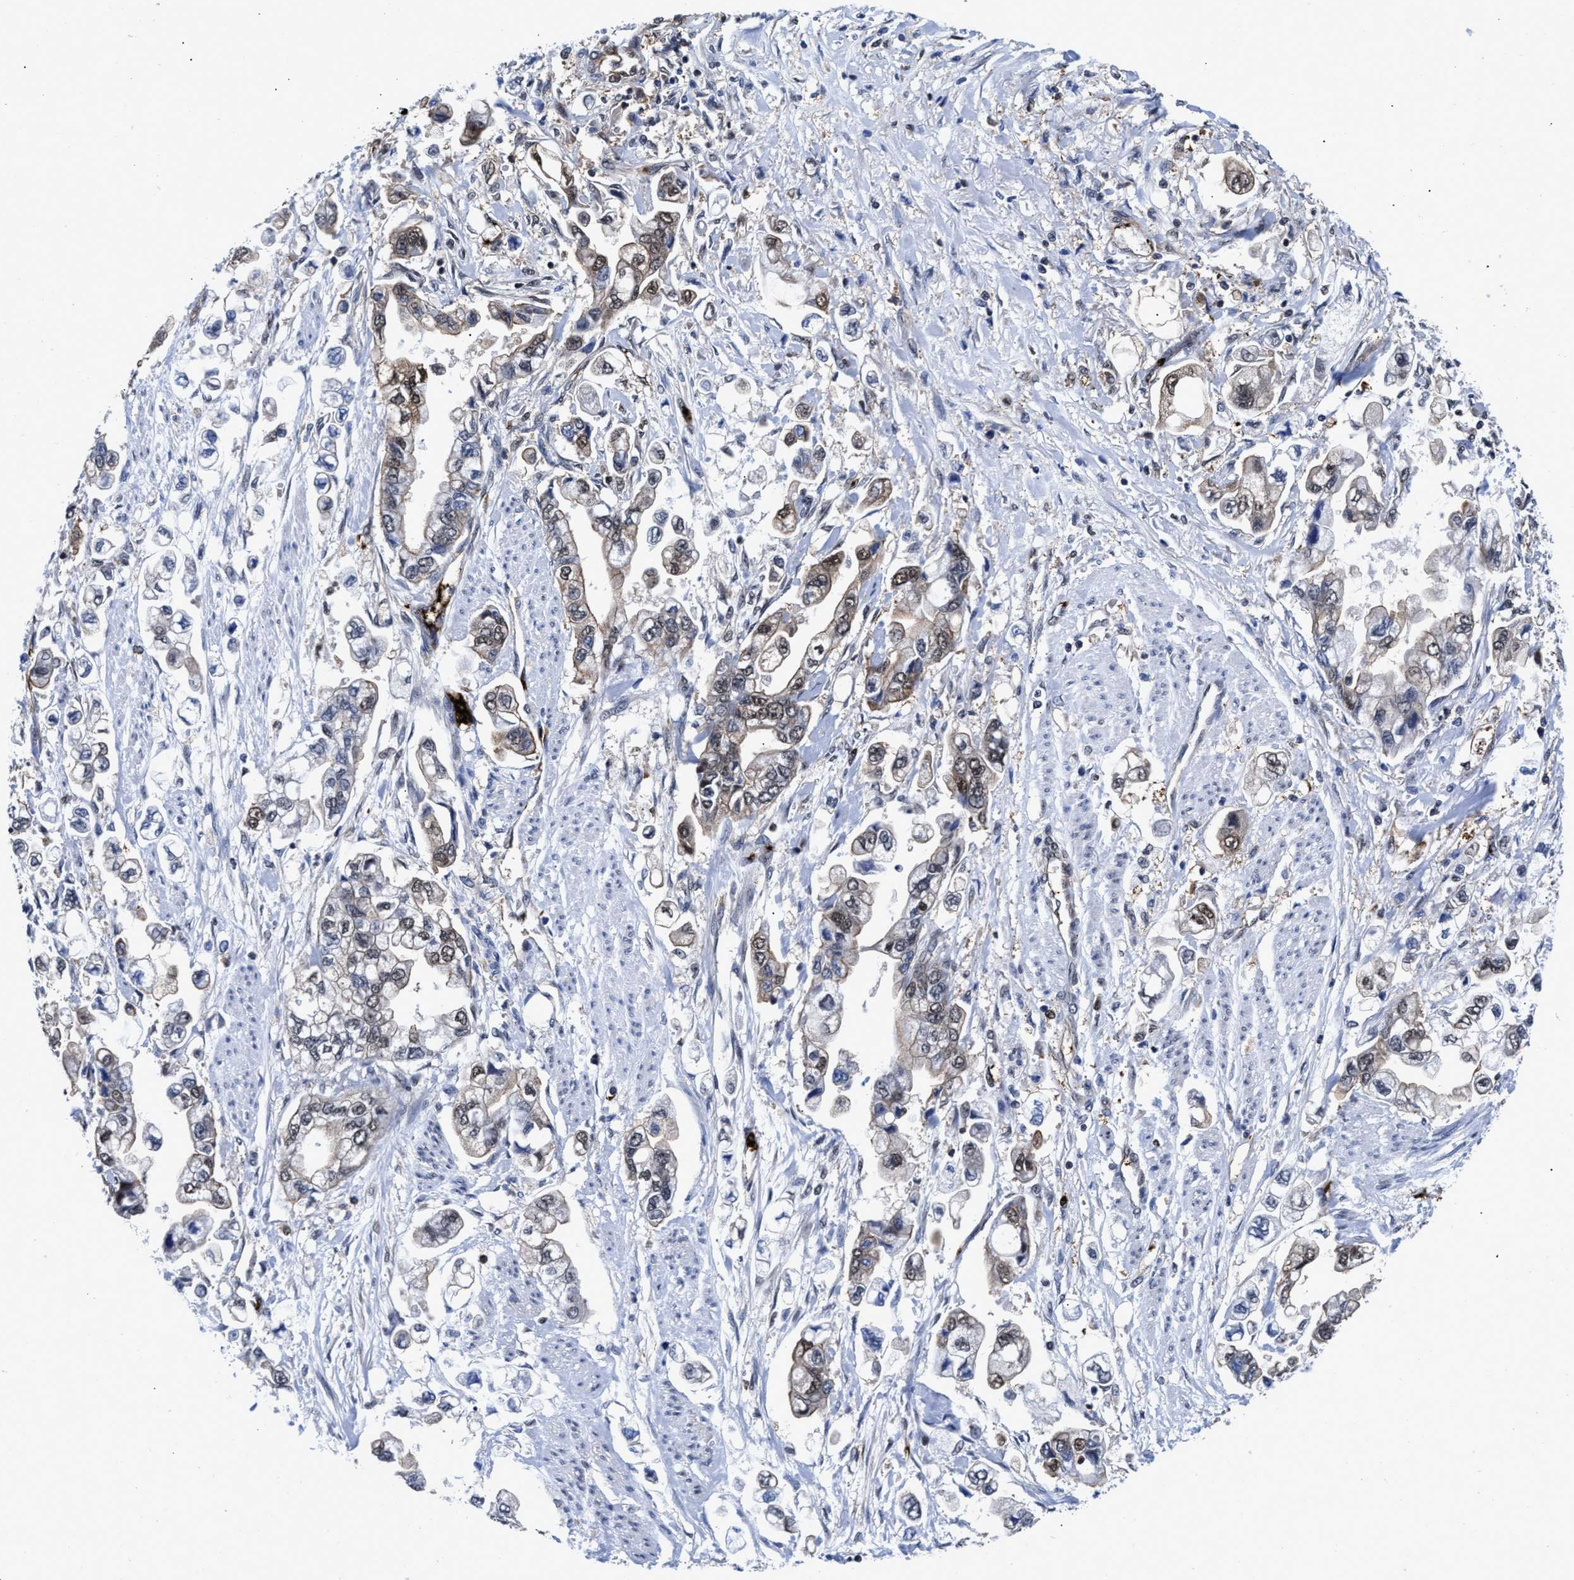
{"staining": {"intensity": "weak", "quantity": "<25%", "location": "nuclear"}, "tissue": "stomach cancer", "cell_type": "Tumor cells", "image_type": "cancer", "snomed": [{"axis": "morphology", "description": "Normal tissue, NOS"}, {"axis": "morphology", "description": "Adenocarcinoma, NOS"}, {"axis": "topography", "description": "Stomach"}], "caption": "Histopathology image shows no protein staining in tumor cells of stomach adenocarcinoma tissue. Brightfield microscopy of IHC stained with DAB (3,3'-diaminobenzidine) (brown) and hematoxylin (blue), captured at high magnification.", "gene": "ACLY", "patient": {"sex": "male", "age": 62}}